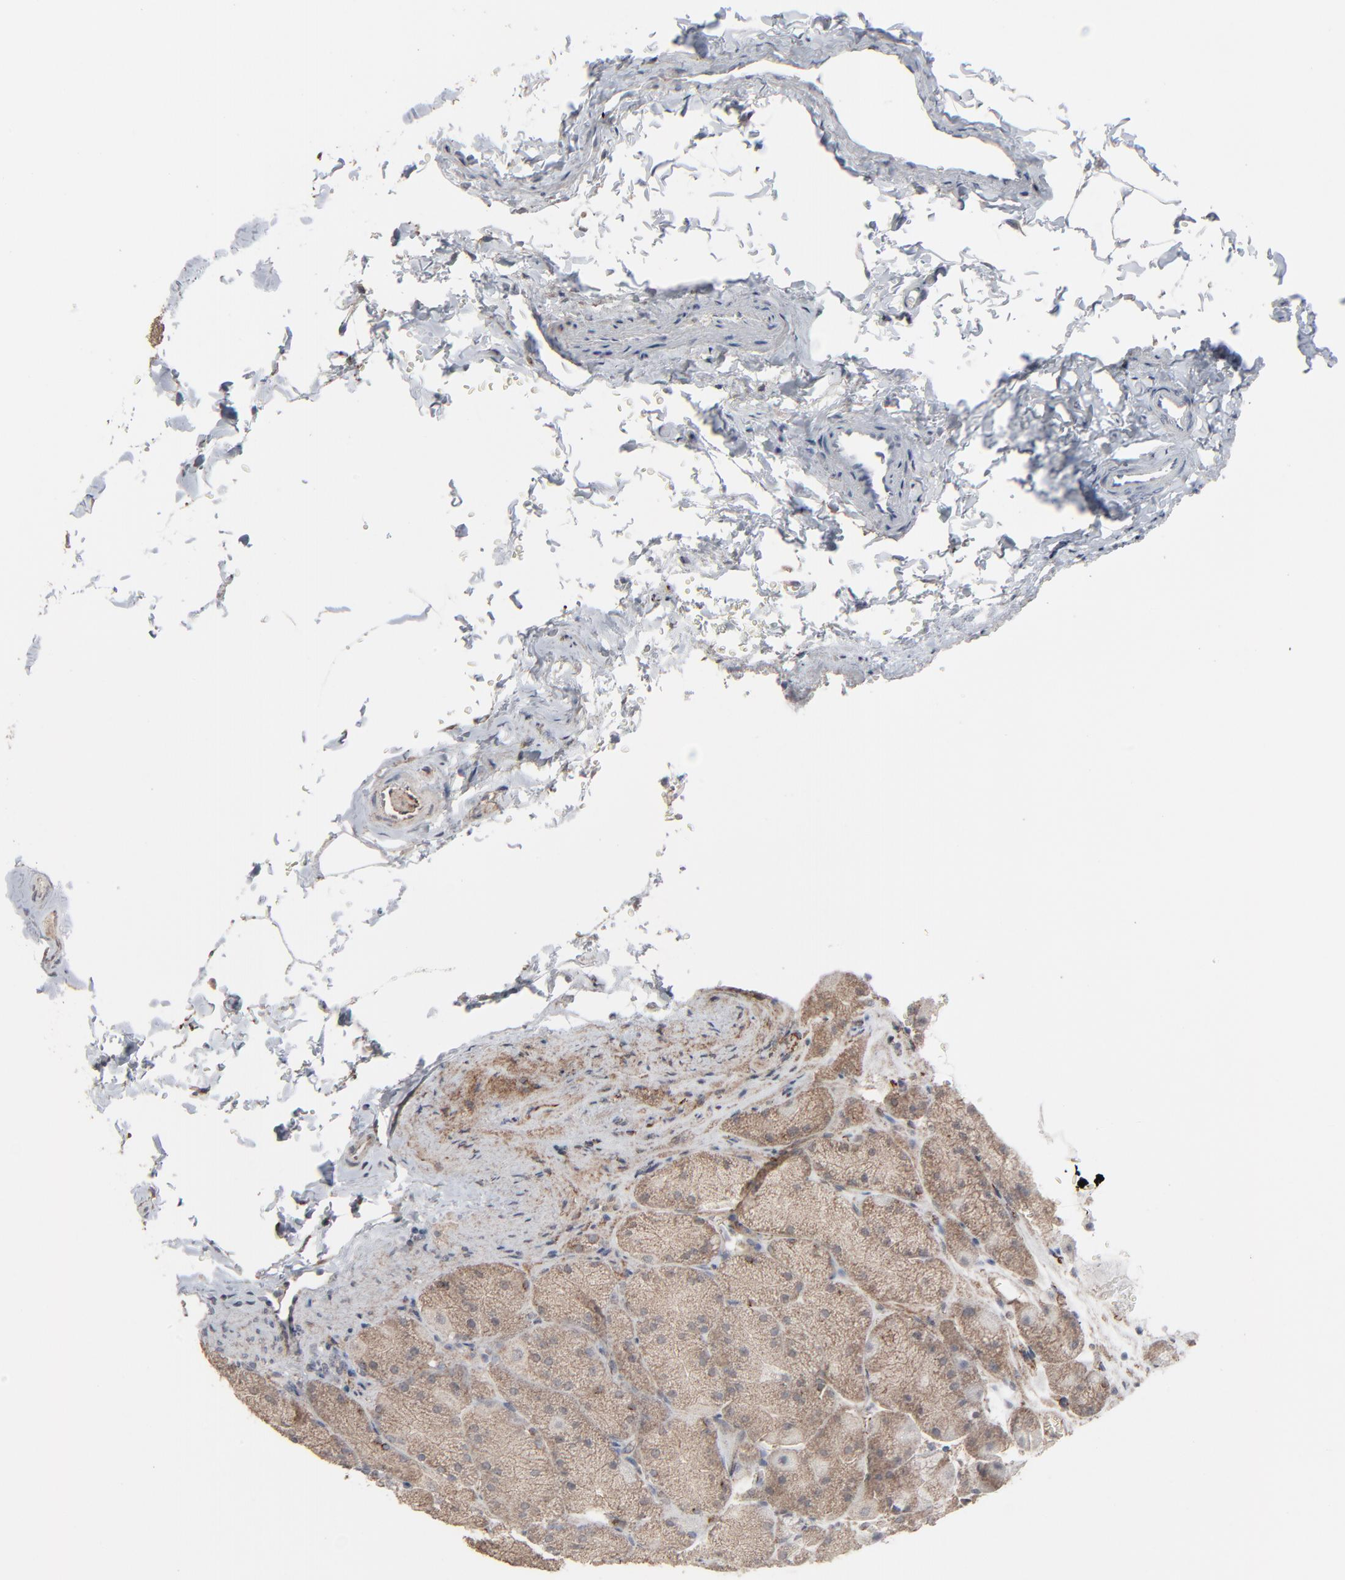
{"staining": {"intensity": "weak", "quantity": ">75%", "location": "cytoplasmic/membranous"}, "tissue": "stomach", "cell_type": "Glandular cells", "image_type": "normal", "snomed": [{"axis": "morphology", "description": "Normal tissue, NOS"}, {"axis": "topography", "description": "Stomach, upper"}], "caption": "A brown stain labels weak cytoplasmic/membranous positivity of a protein in glandular cells of unremarkable stomach.", "gene": "JAM3", "patient": {"sex": "female", "age": 56}}